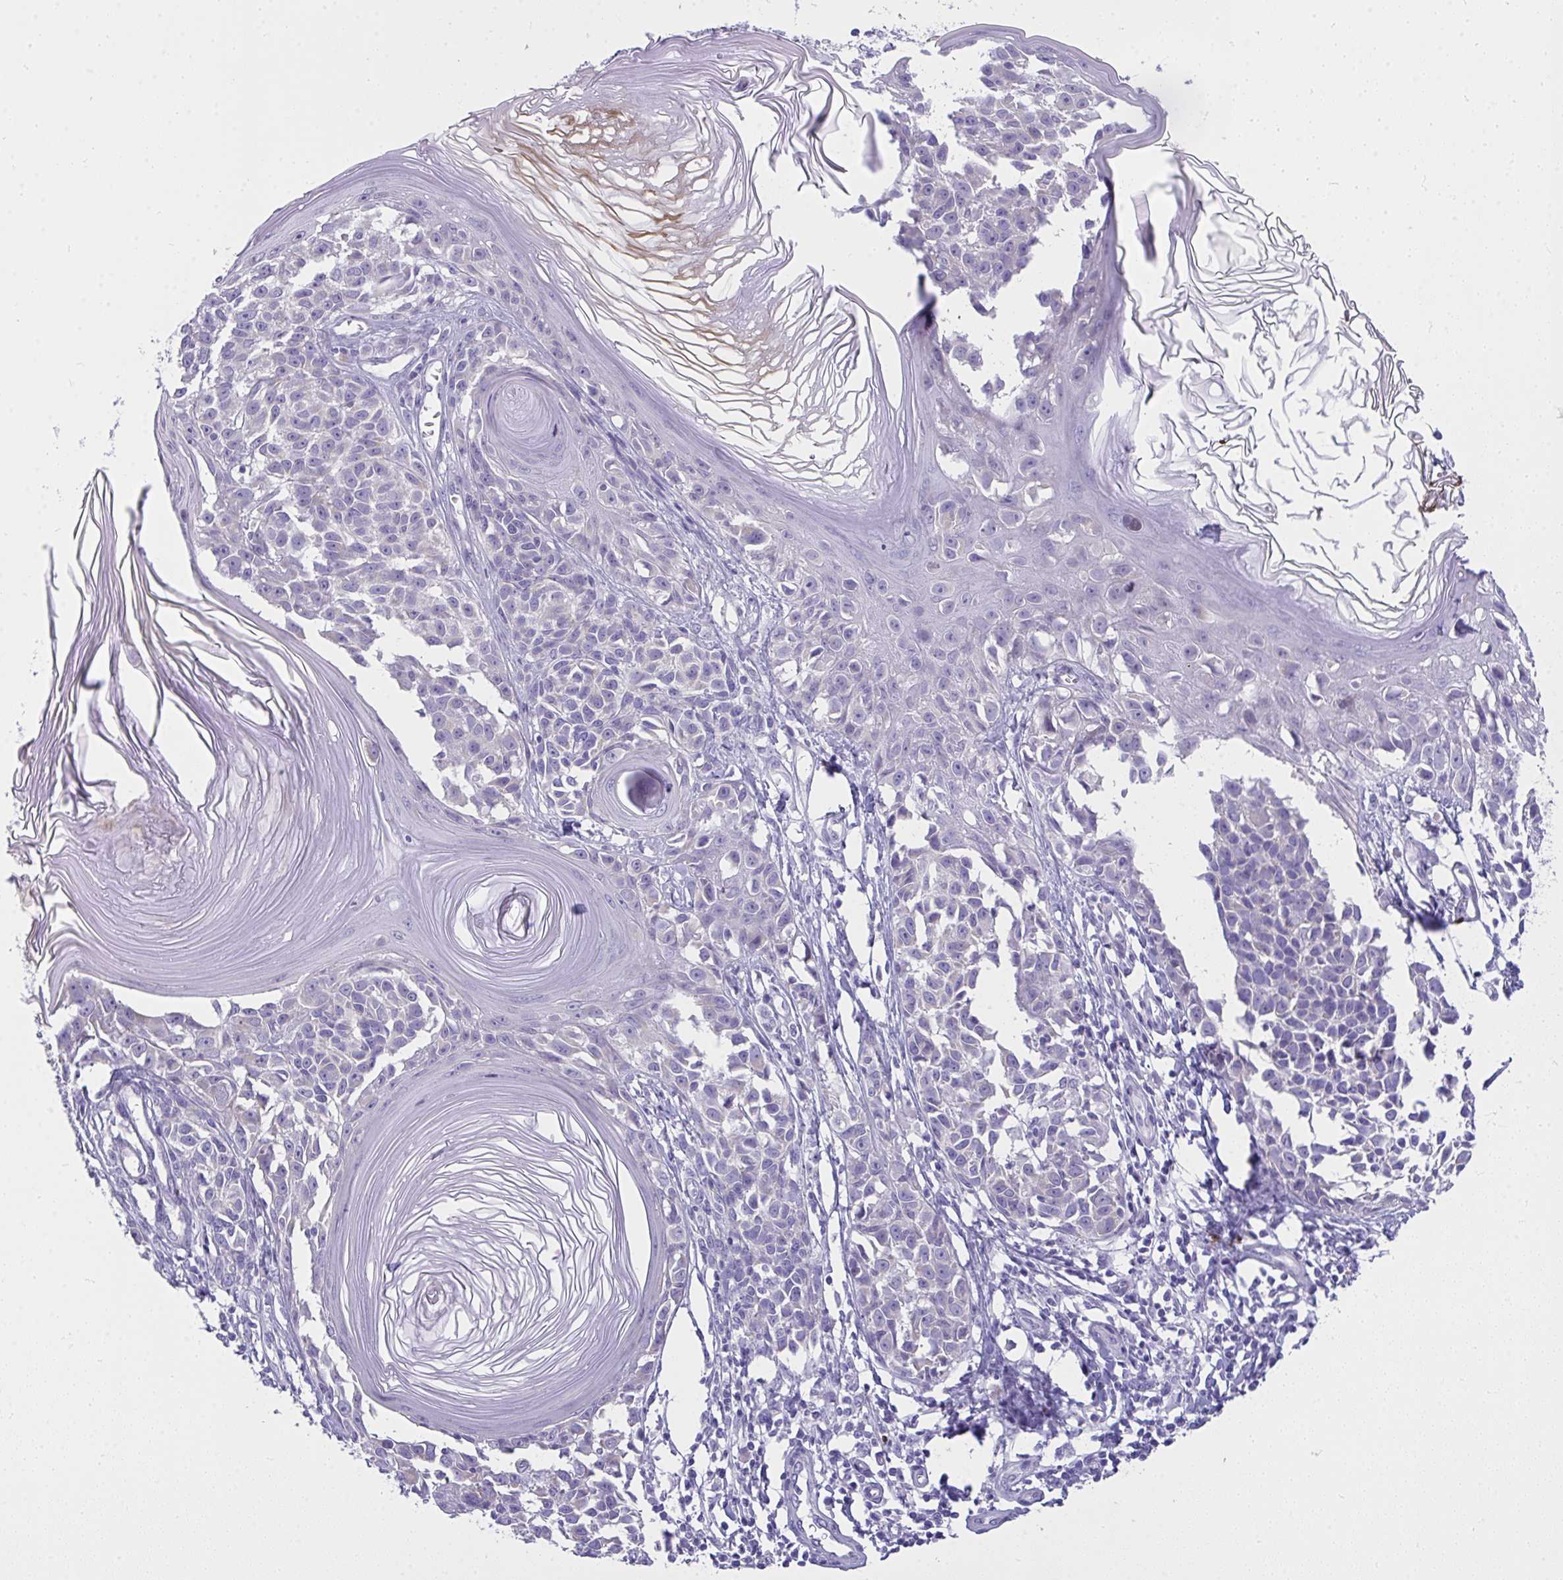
{"staining": {"intensity": "negative", "quantity": "none", "location": "none"}, "tissue": "melanoma", "cell_type": "Tumor cells", "image_type": "cancer", "snomed": [{"axis": "morphology", "description": "Malignant melanoma, NOS"}, {"axis": "topography", "description": "Skin"}], "caption": "DAB immunohistochemical staining of human malignant melanoma exhibits no significant positivity in tumor cells.", "gene": "TSBP1", "patient": {"sex": "male", "age": 73}}